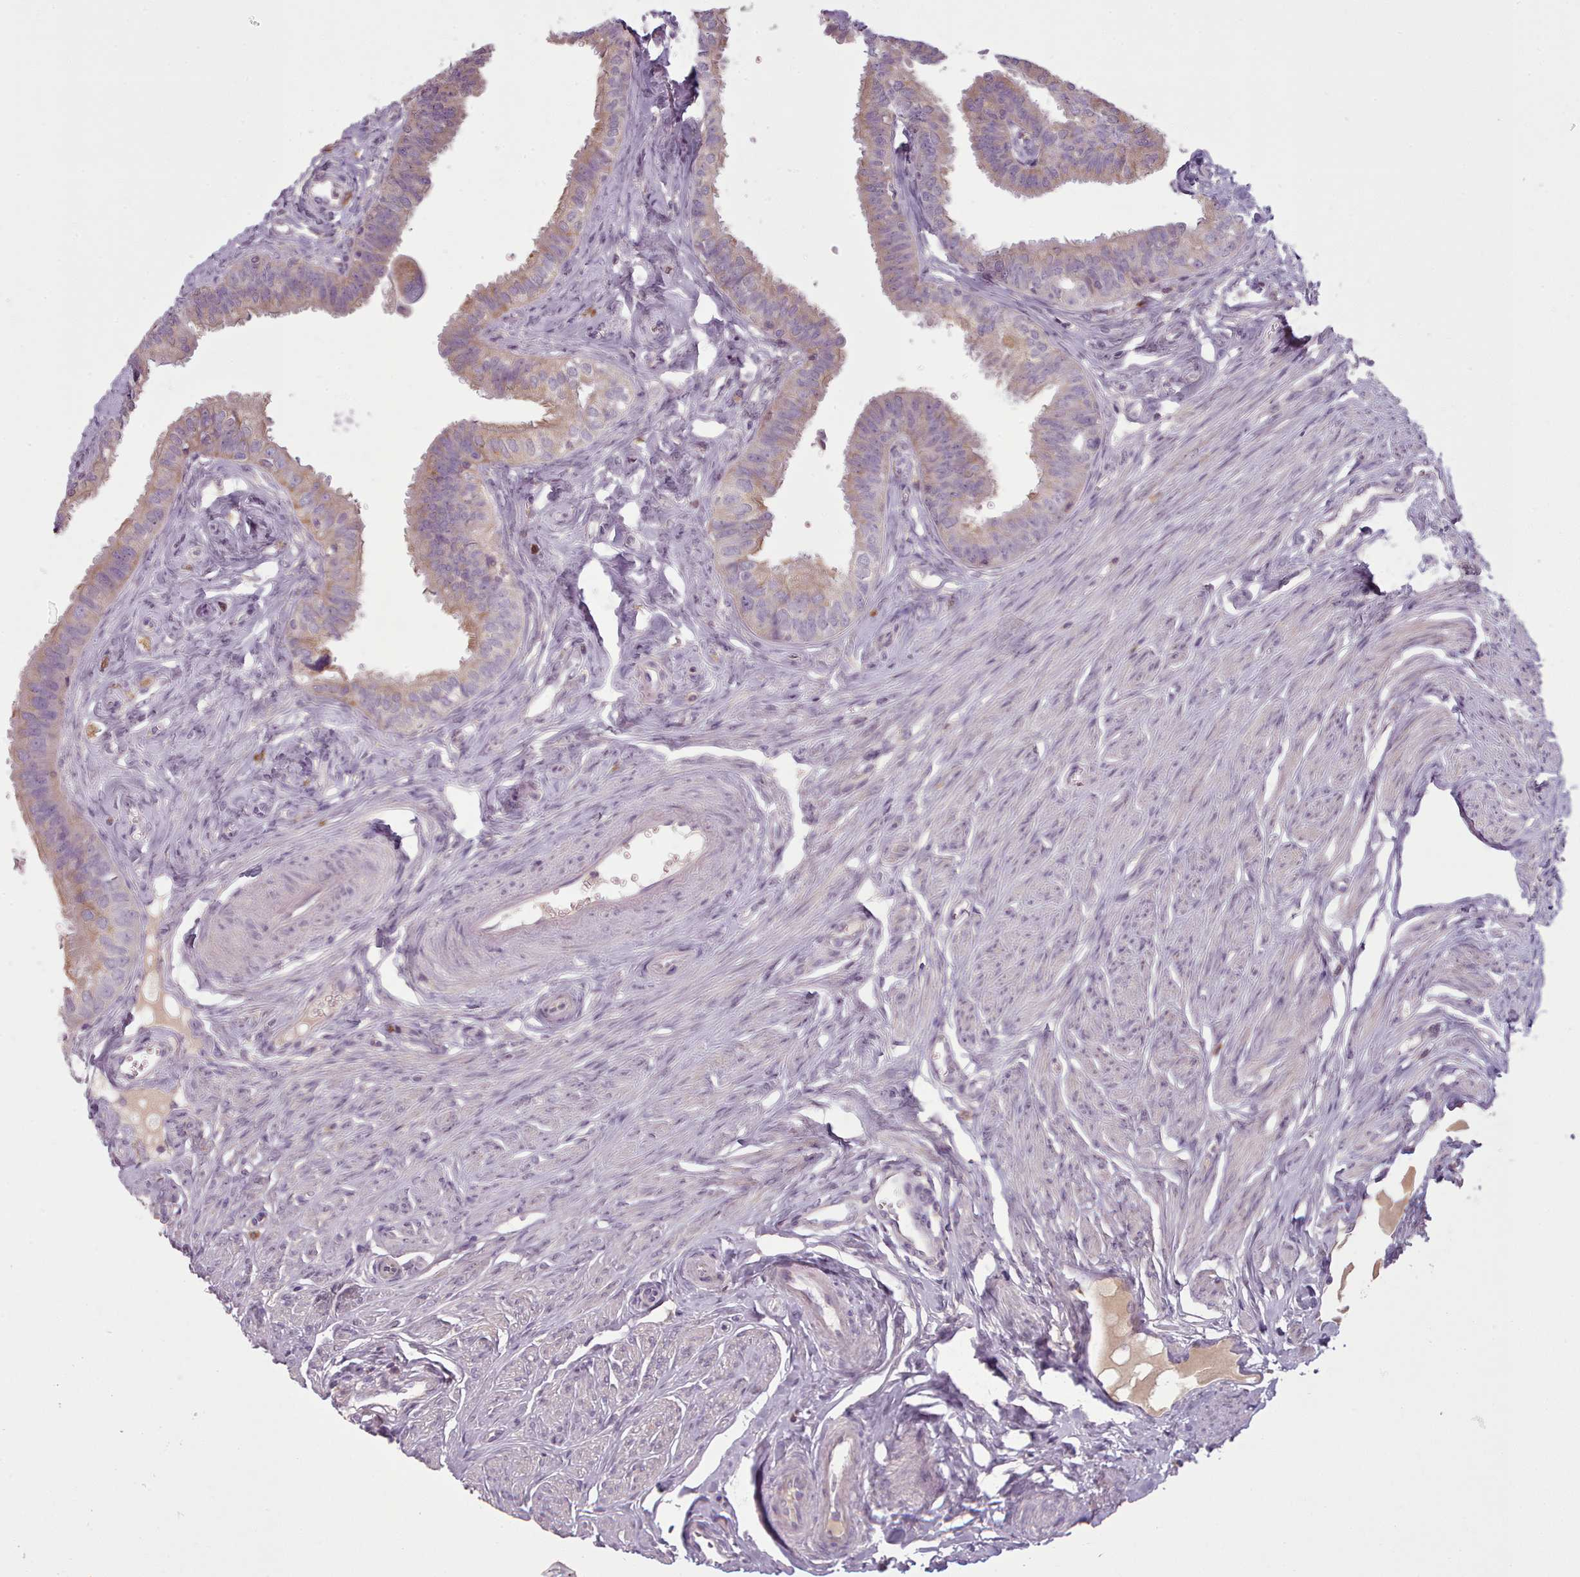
{"staining": {"intensity": "weak", "quantity": "25%-75%", "location": "cytoplasmic/membranous"}, "tissue": "fallopian tube", "cell_type": "Glandular cells", "image_type": "normal", "snomed": [{"axis": "morphology", "description": "Normal tissue, NOS"}, {"axis": "morphology", "description": "Carcinoma, NOS"}, {"axis": "topography", "description": "Fallopian tube"}, {"axis": "topography", "description": "Ovary"}], "caption": "Immunohistochemistry (IHC) of normal human fallopian tube exhibits low levels of weak cytoplasmic/membranous positivity in approximately 25%-75% of glandular cells.", "gene": "LAPTM5", "patient": {"sex": "female", "age": 59}}